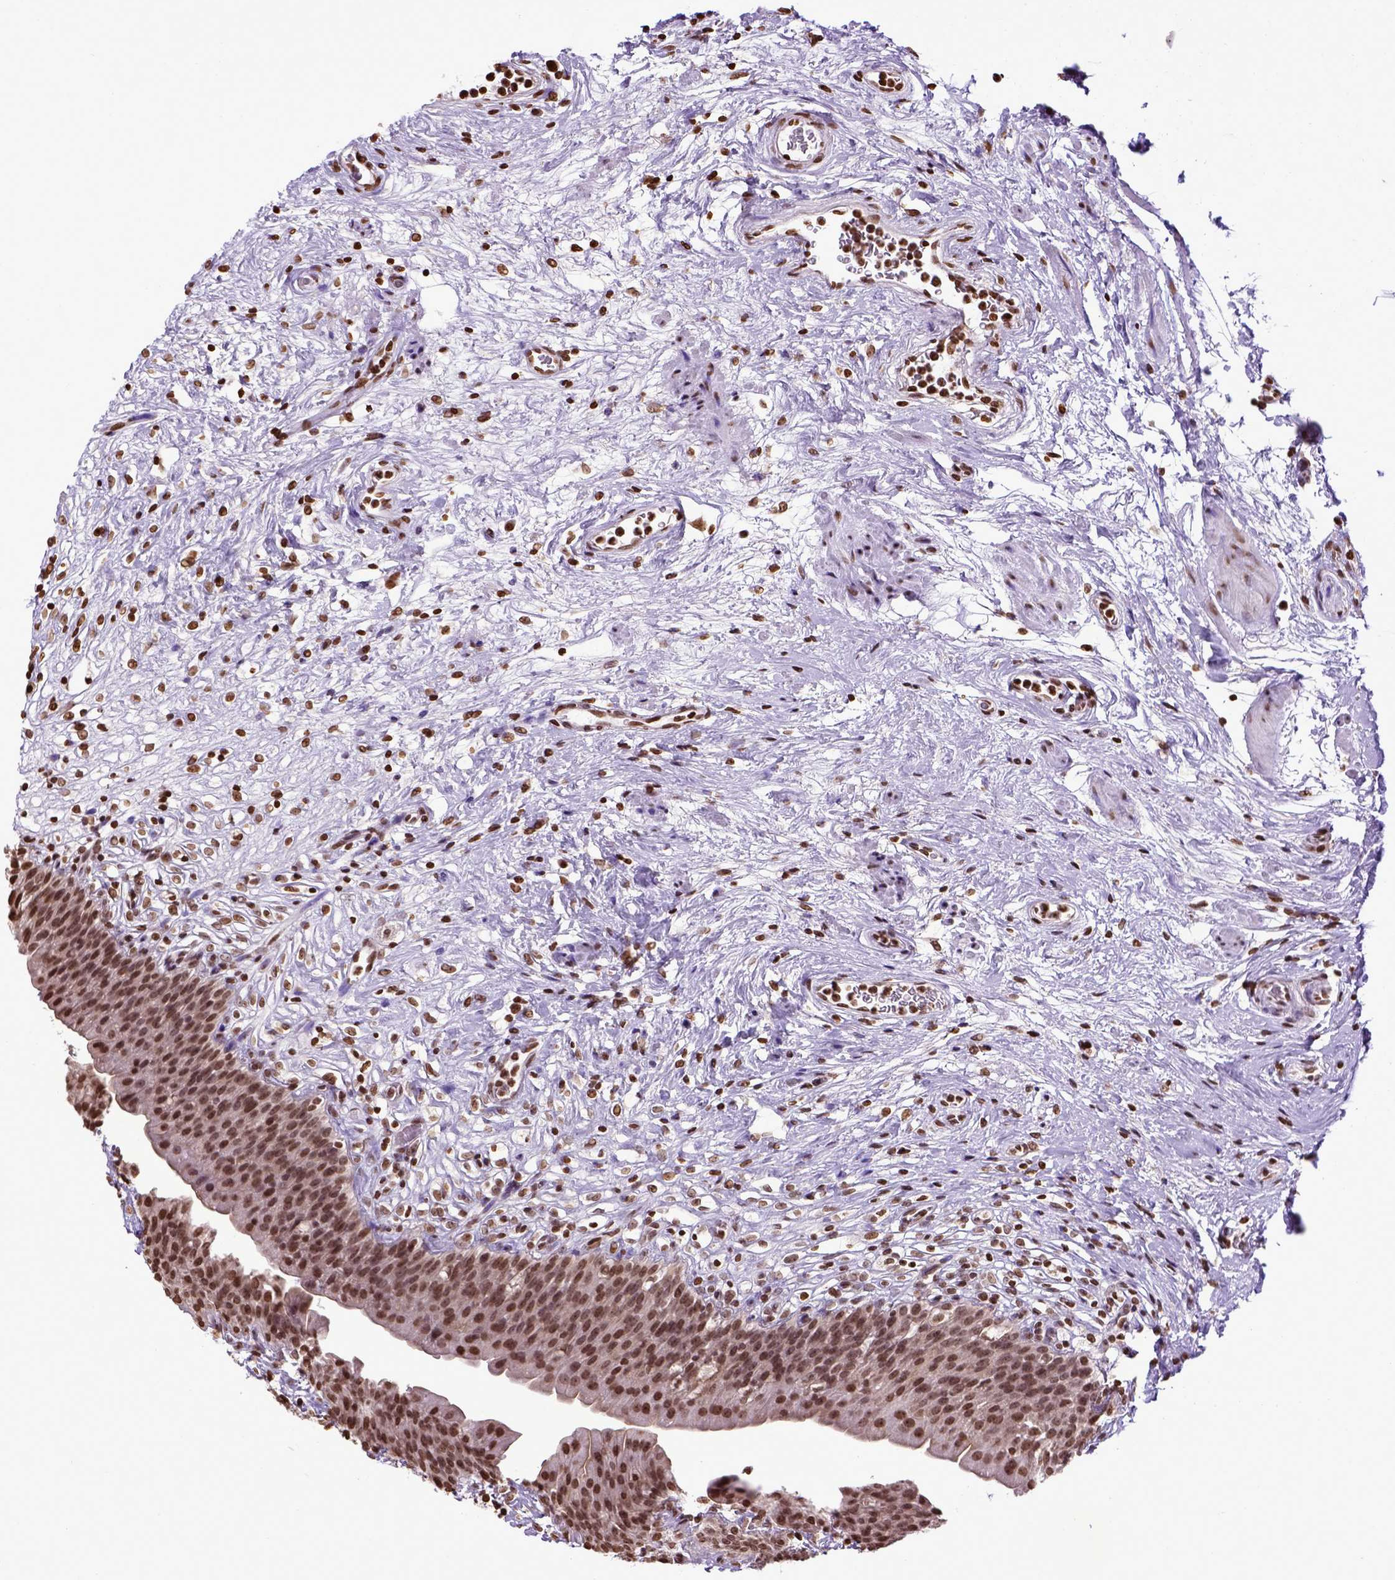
{"staining": {"intensity": "moderate", "quantity": ">75%", "location": "nuclear"}, "tissue": "urinary bladder", "cell_type": "Urothelial cells", "image_type": "normal", "snomed": [{"axis": "morphology", "description": "Normal tissue, NOS"}, {"axis": "topography", "description": "Urinary bladder"}], "caption": "Moderate nuclear expression for a protein is identified in about >75% of urothelial cells of normal urinary bladder using immunohistochemistry.", "gene": "ZNF75D", "patient": {"sex": "male", "age": 76}}